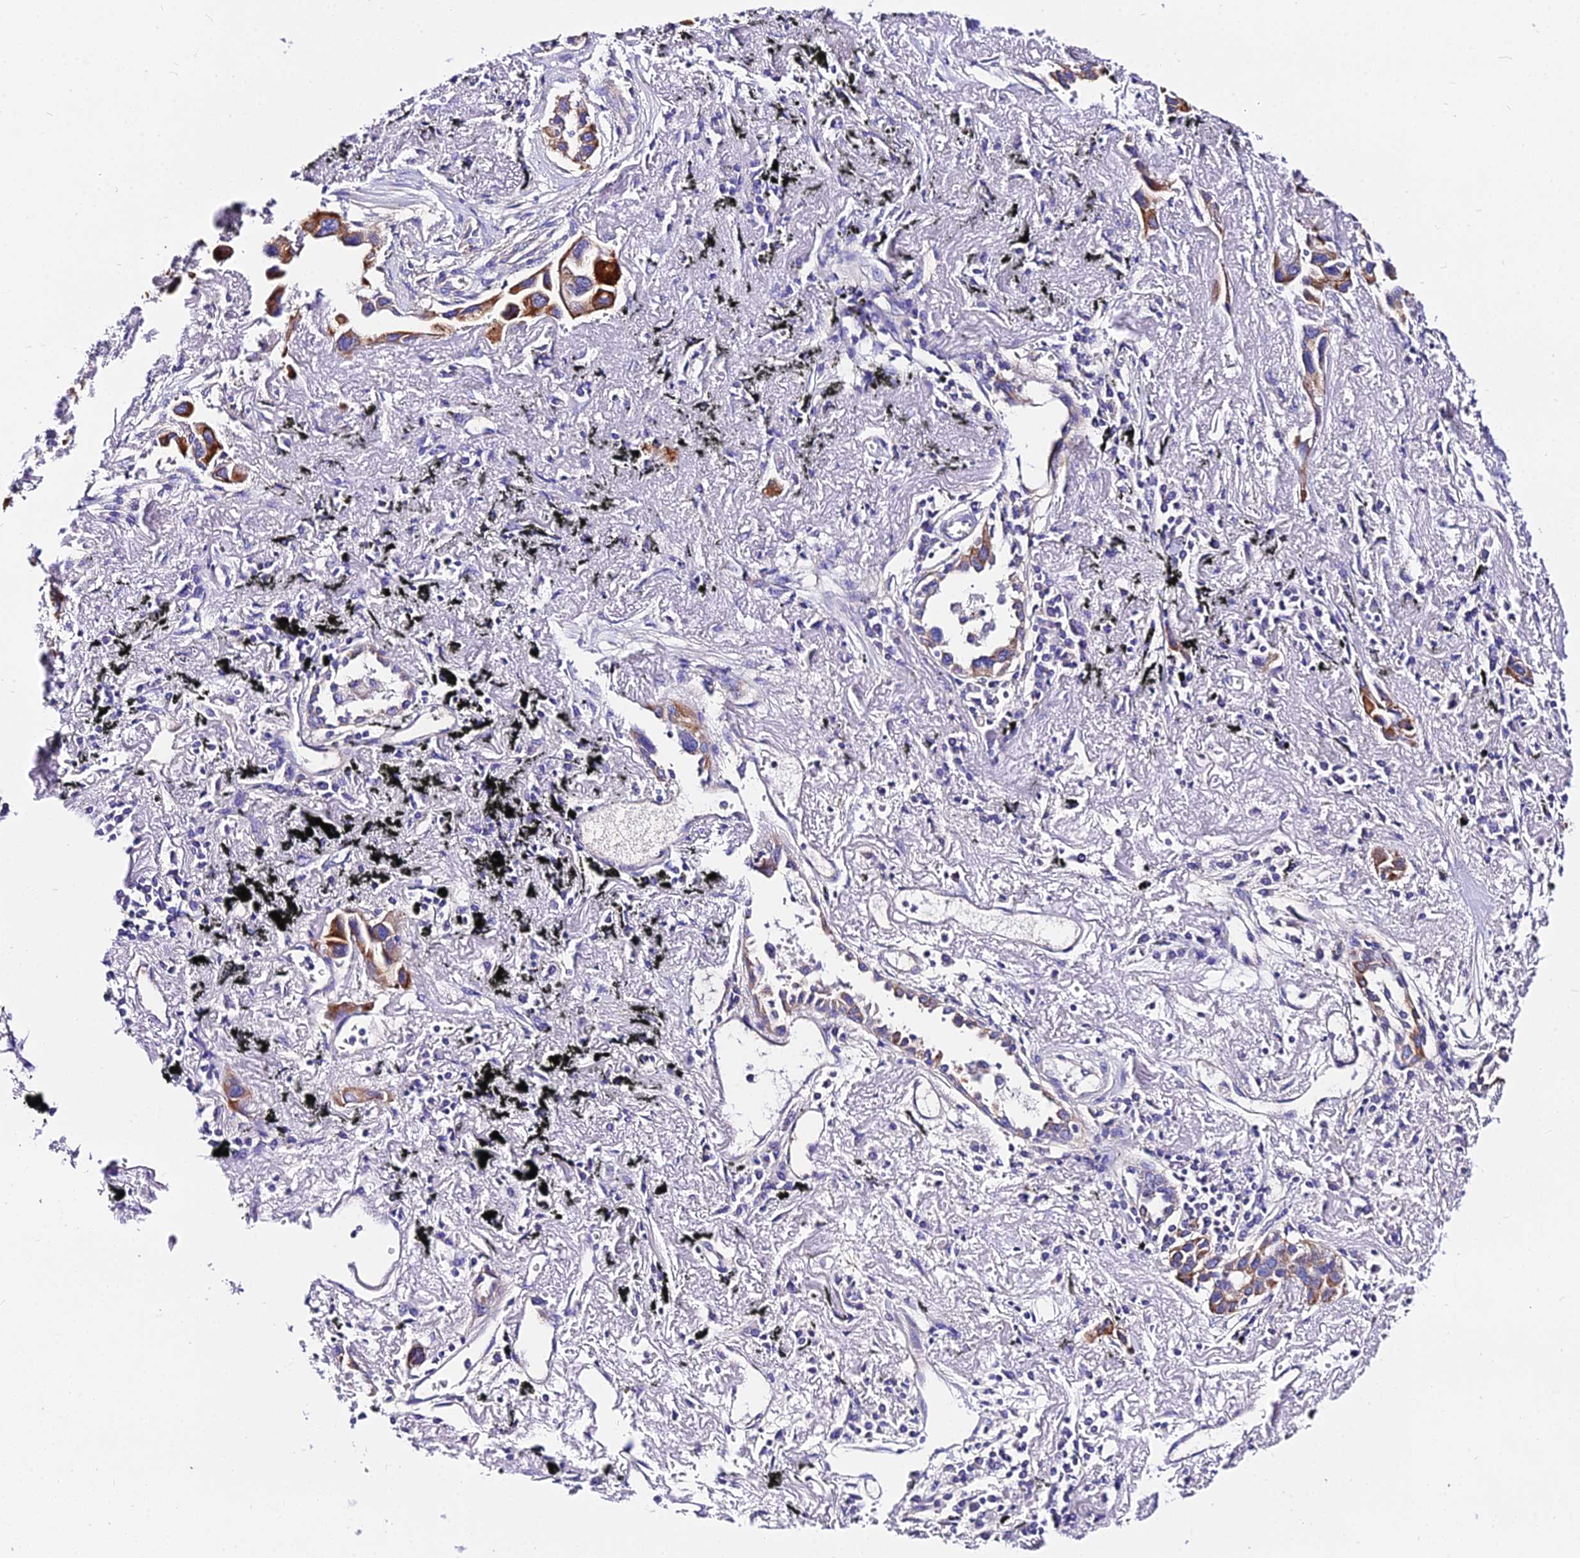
{"staining": {"intensity": "moderate", "quantity": ">75%", "location": "cytoplasmic/membranous"}, "tissue": "lung cancer", "cell_type": "Tumor cells", "image_type": "cancer", "snomed": [{"axis": "morphology", "description": "Adenocarcinoma, NOS"}, {"axis": "topography", "description": "Lung"}], "caption": "Immunohistochemical staining of human adenocarcinoma (lung) demonstrates medium levels of moderate cytoplasmic/membranous staining in about >75% of tumor cells.", "gene": "DAW1", "patient": {"sex": "female", "age": 76}}